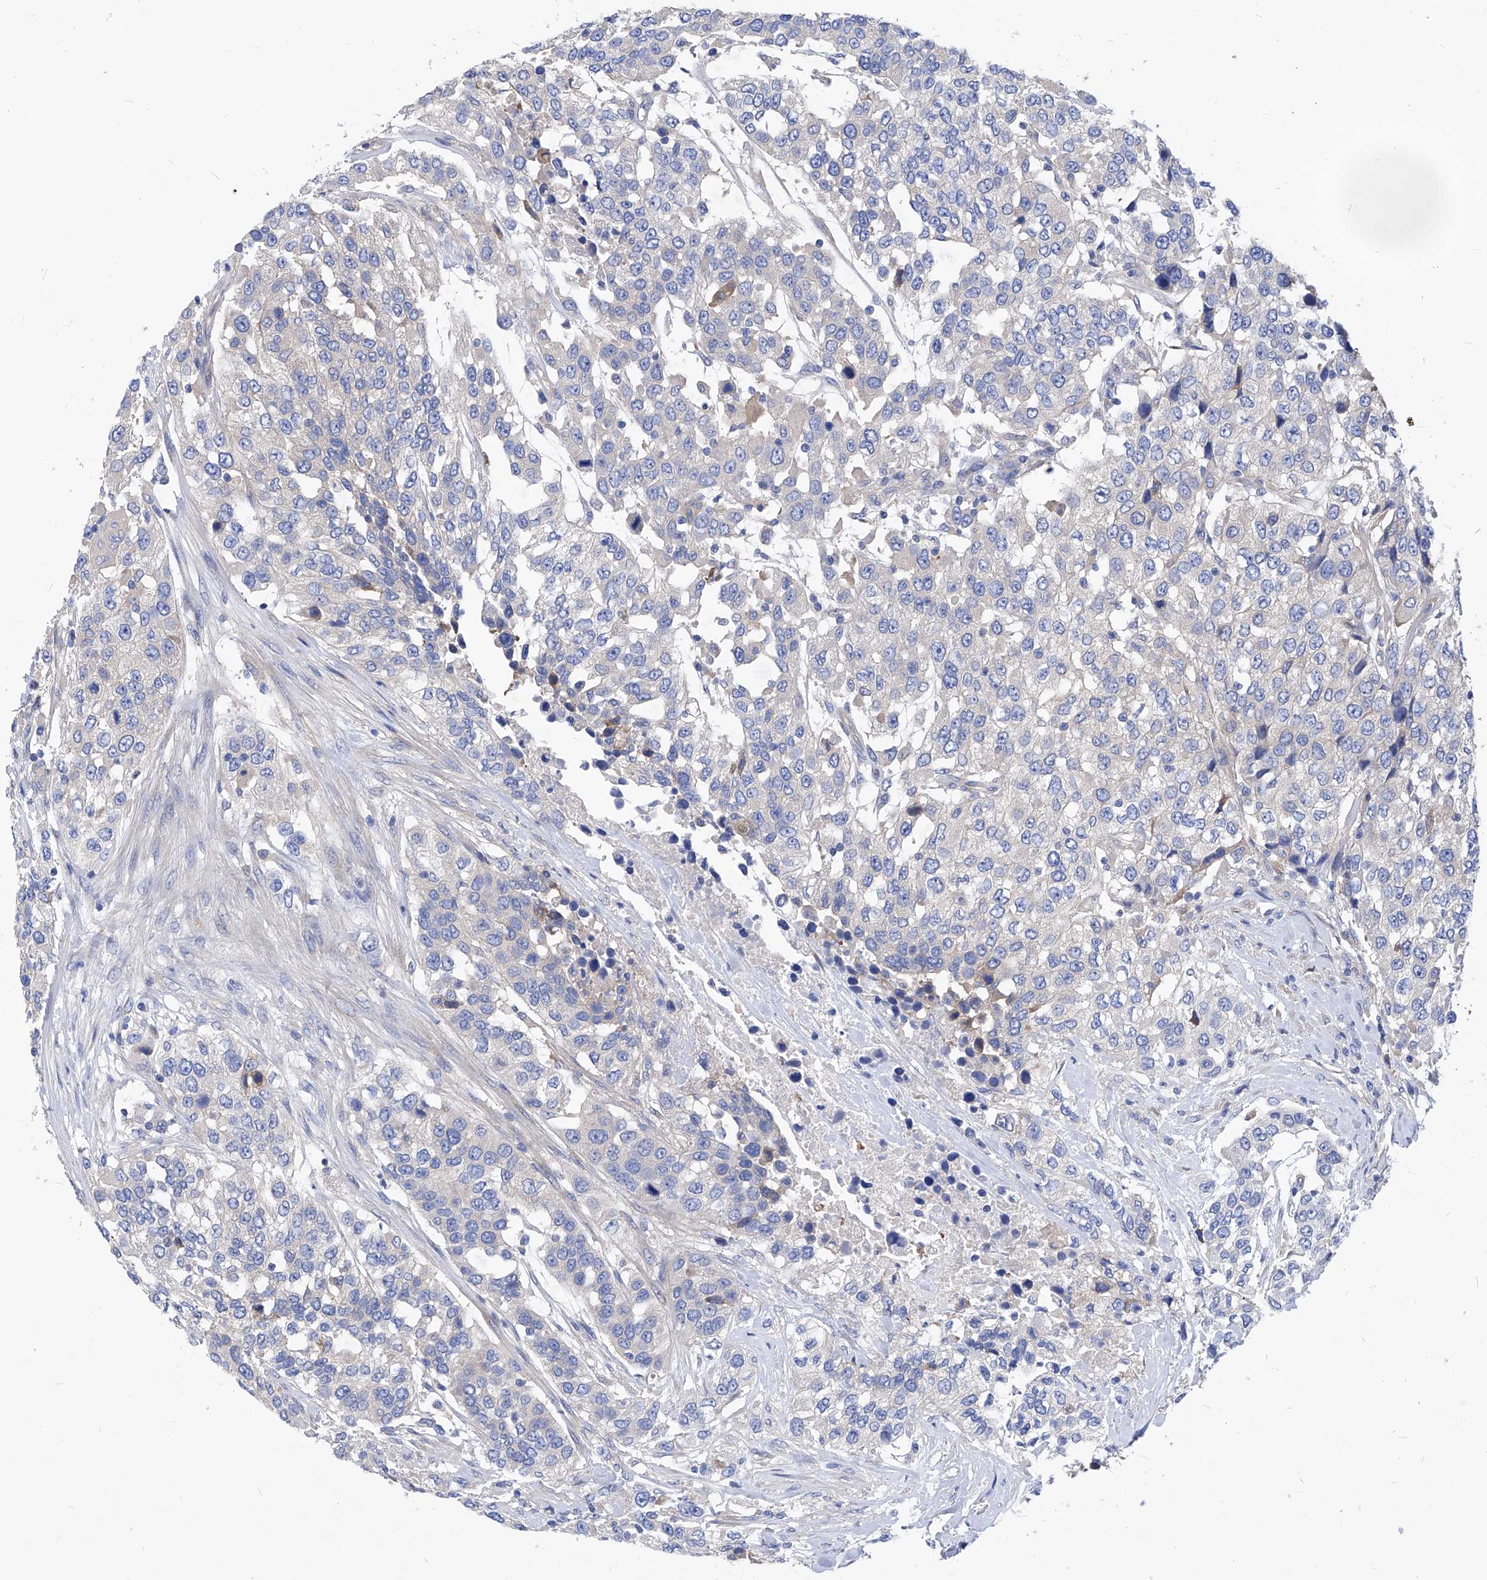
{"staining": {"intensity": "negative", "quantity": "none", "location": "none"}, "tissue": "urothelial cancer", "cell_type": "Tumor cells", "image_type": "cancer", "snomed": [{"axis": "morphology", "description": "Urothelial carcinoma, High grade"}, {"axis": "topography", "description": "Urinary bladder"}], "caption": "Immunohistochemistry (IHC) of urothelial cancer shows no staining in tumor cells.", "gene": "XPNPEP1", "patient": {"sex": "female", "age": 80}}